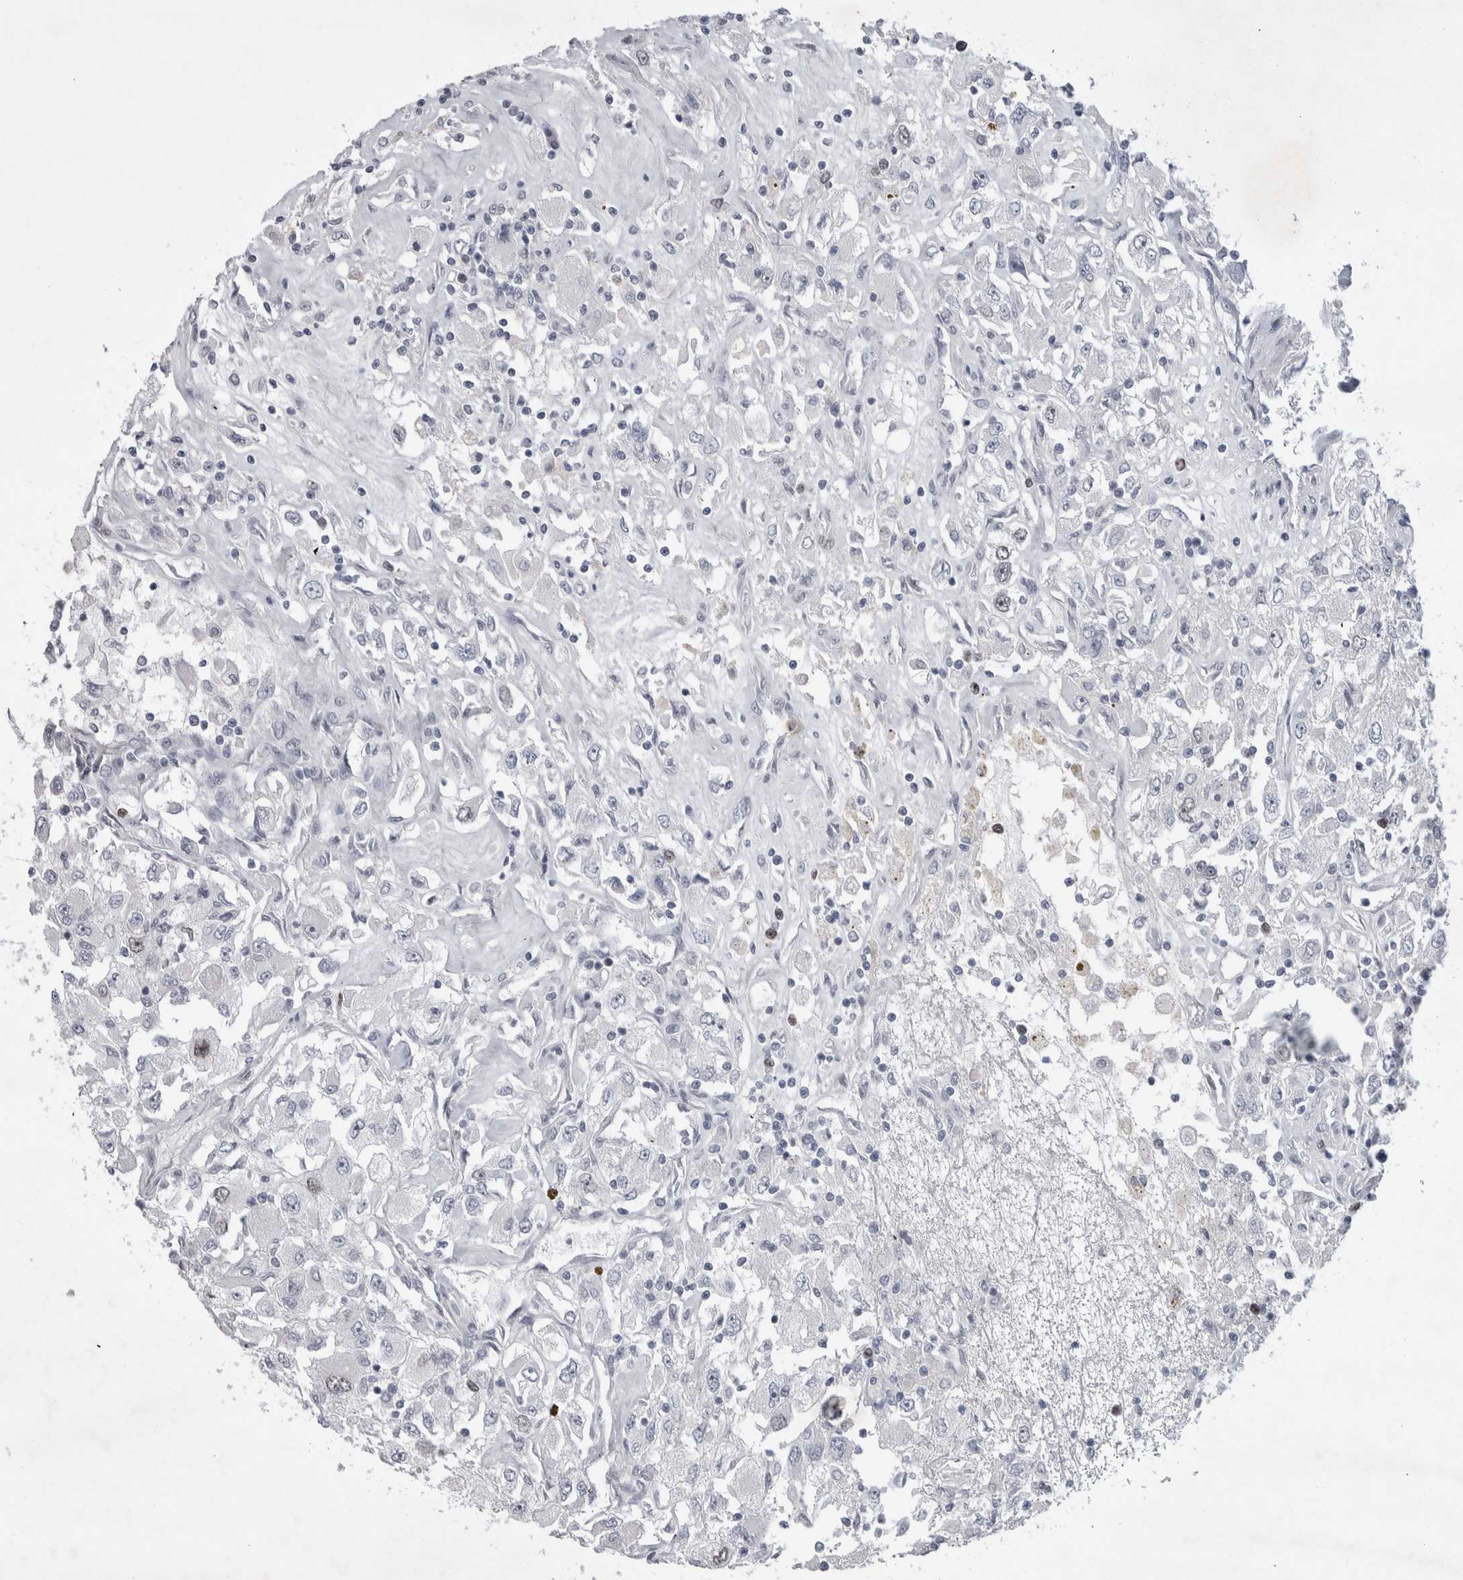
{"staining": {"intensity": "negative", "quantity": "none", "location": "none"}, "tissue": "renal cancer", "cell_type": "Tumor cells", "image_type": "cancer", "snomed": [{"axis": "morphology", "description": "Adenocarcinoma, NOS"}, {"axis": "topography", "description": "Kidney"}], "caption": "The photomicrograph demonstrates no staining of tumor cells in renal adenocarcinoma. Brightfield microscopy of IHC stained with DAB (3,3'-diaminobenzidine) (brown) and hematoxylin (blue), captured at high magnification.", "gene": "KIF18B", "patient": {"sex": "female", "age": 52}}